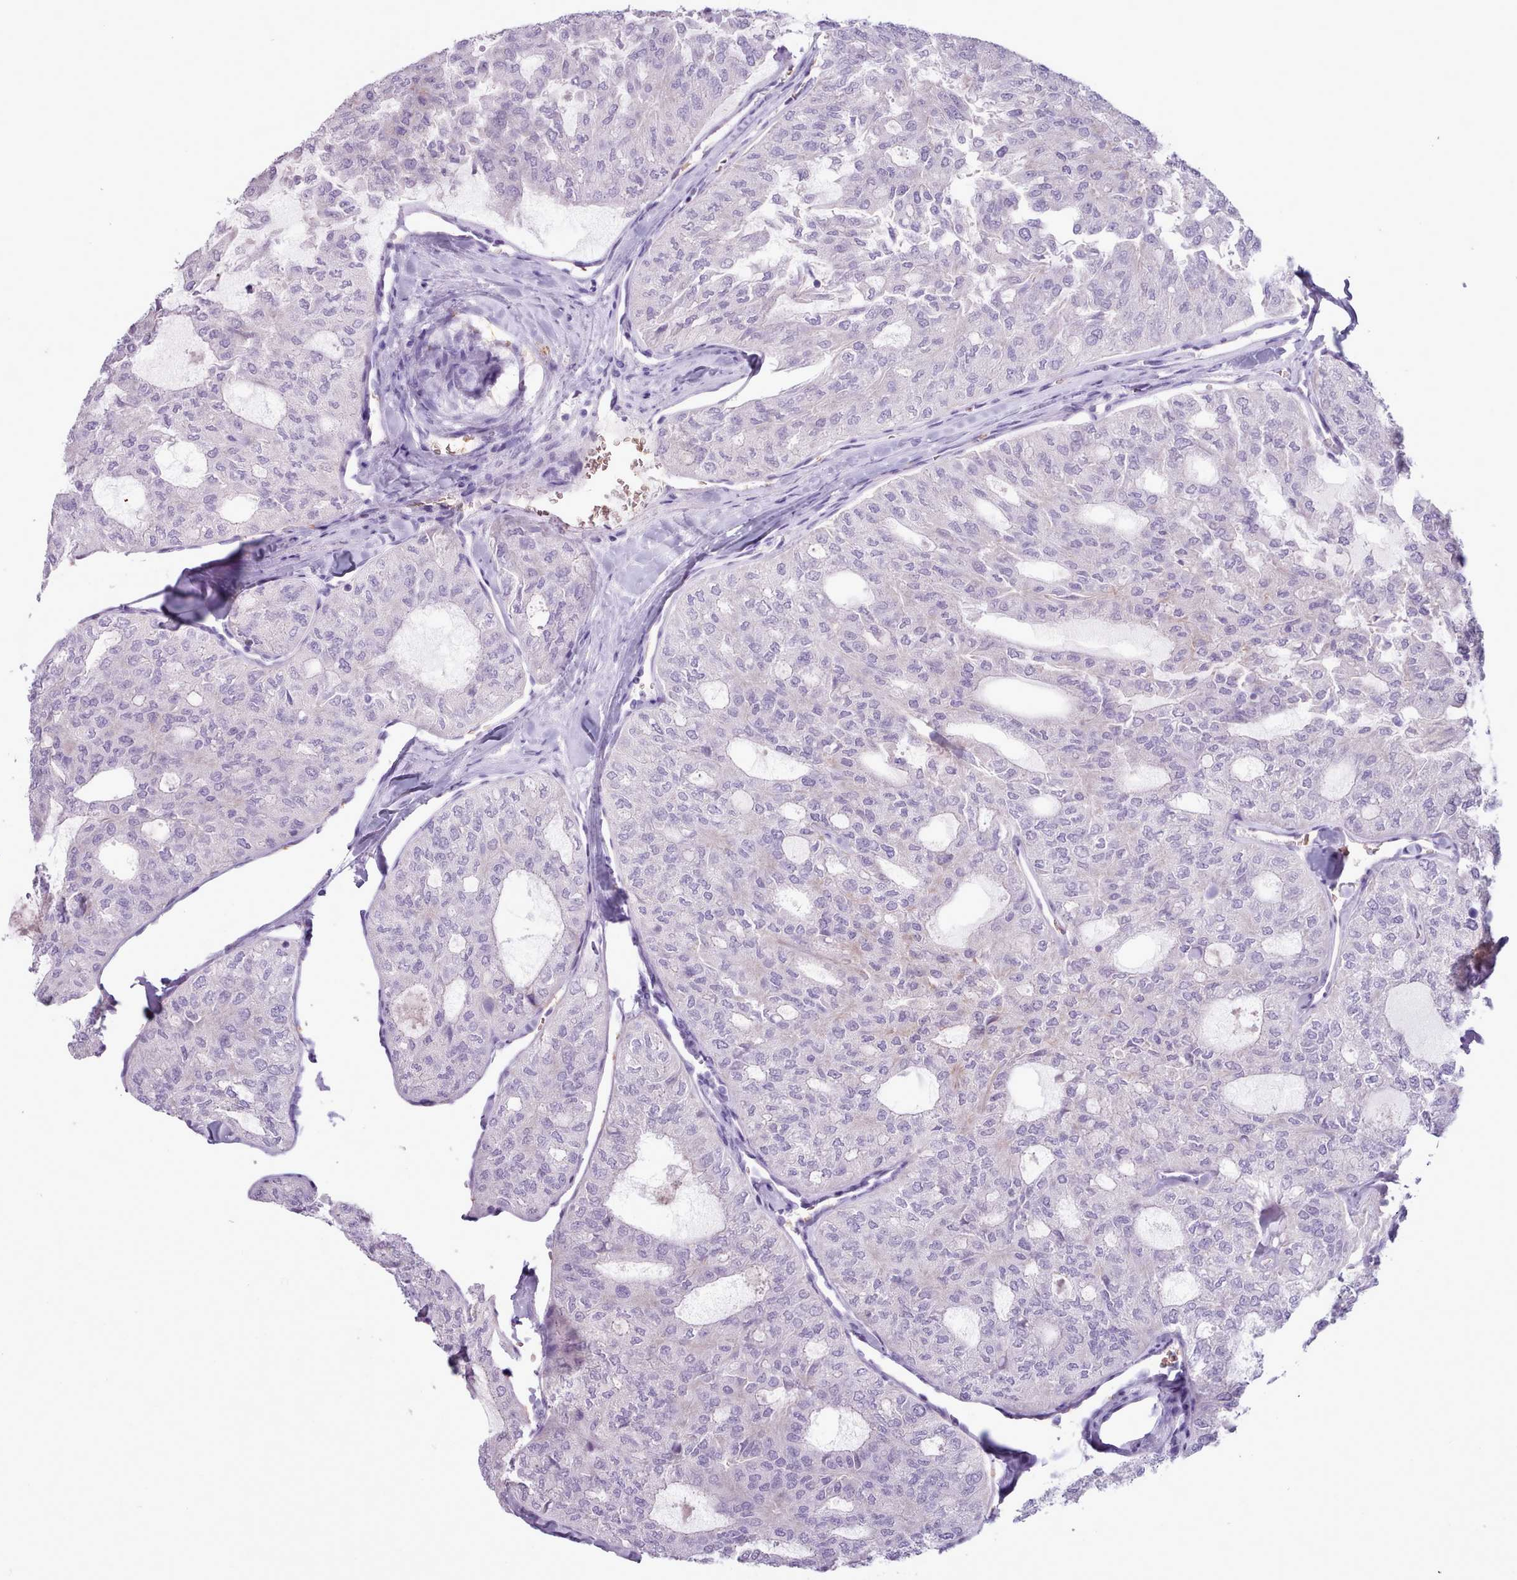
{"staining": {"intensity": "negative", "quantity": "none", "location": "none"}, "tissue": "thyroid cancer", "cell_type": "Tumor cells", "image_type": "cancer", "snomed": [{"axis": "morphology", "description": "Follicular adenoma carcinoma, NOS"}, {"axis": "topography", "description": "Thyroid gland"}], "caption": "This is an IHC micrograph of thyroid cancer (follicular adenoma carcinoma). There is no staining in tumor cells.", "gene": "AK4", "patient": {"sex": "male", "age": 75}}